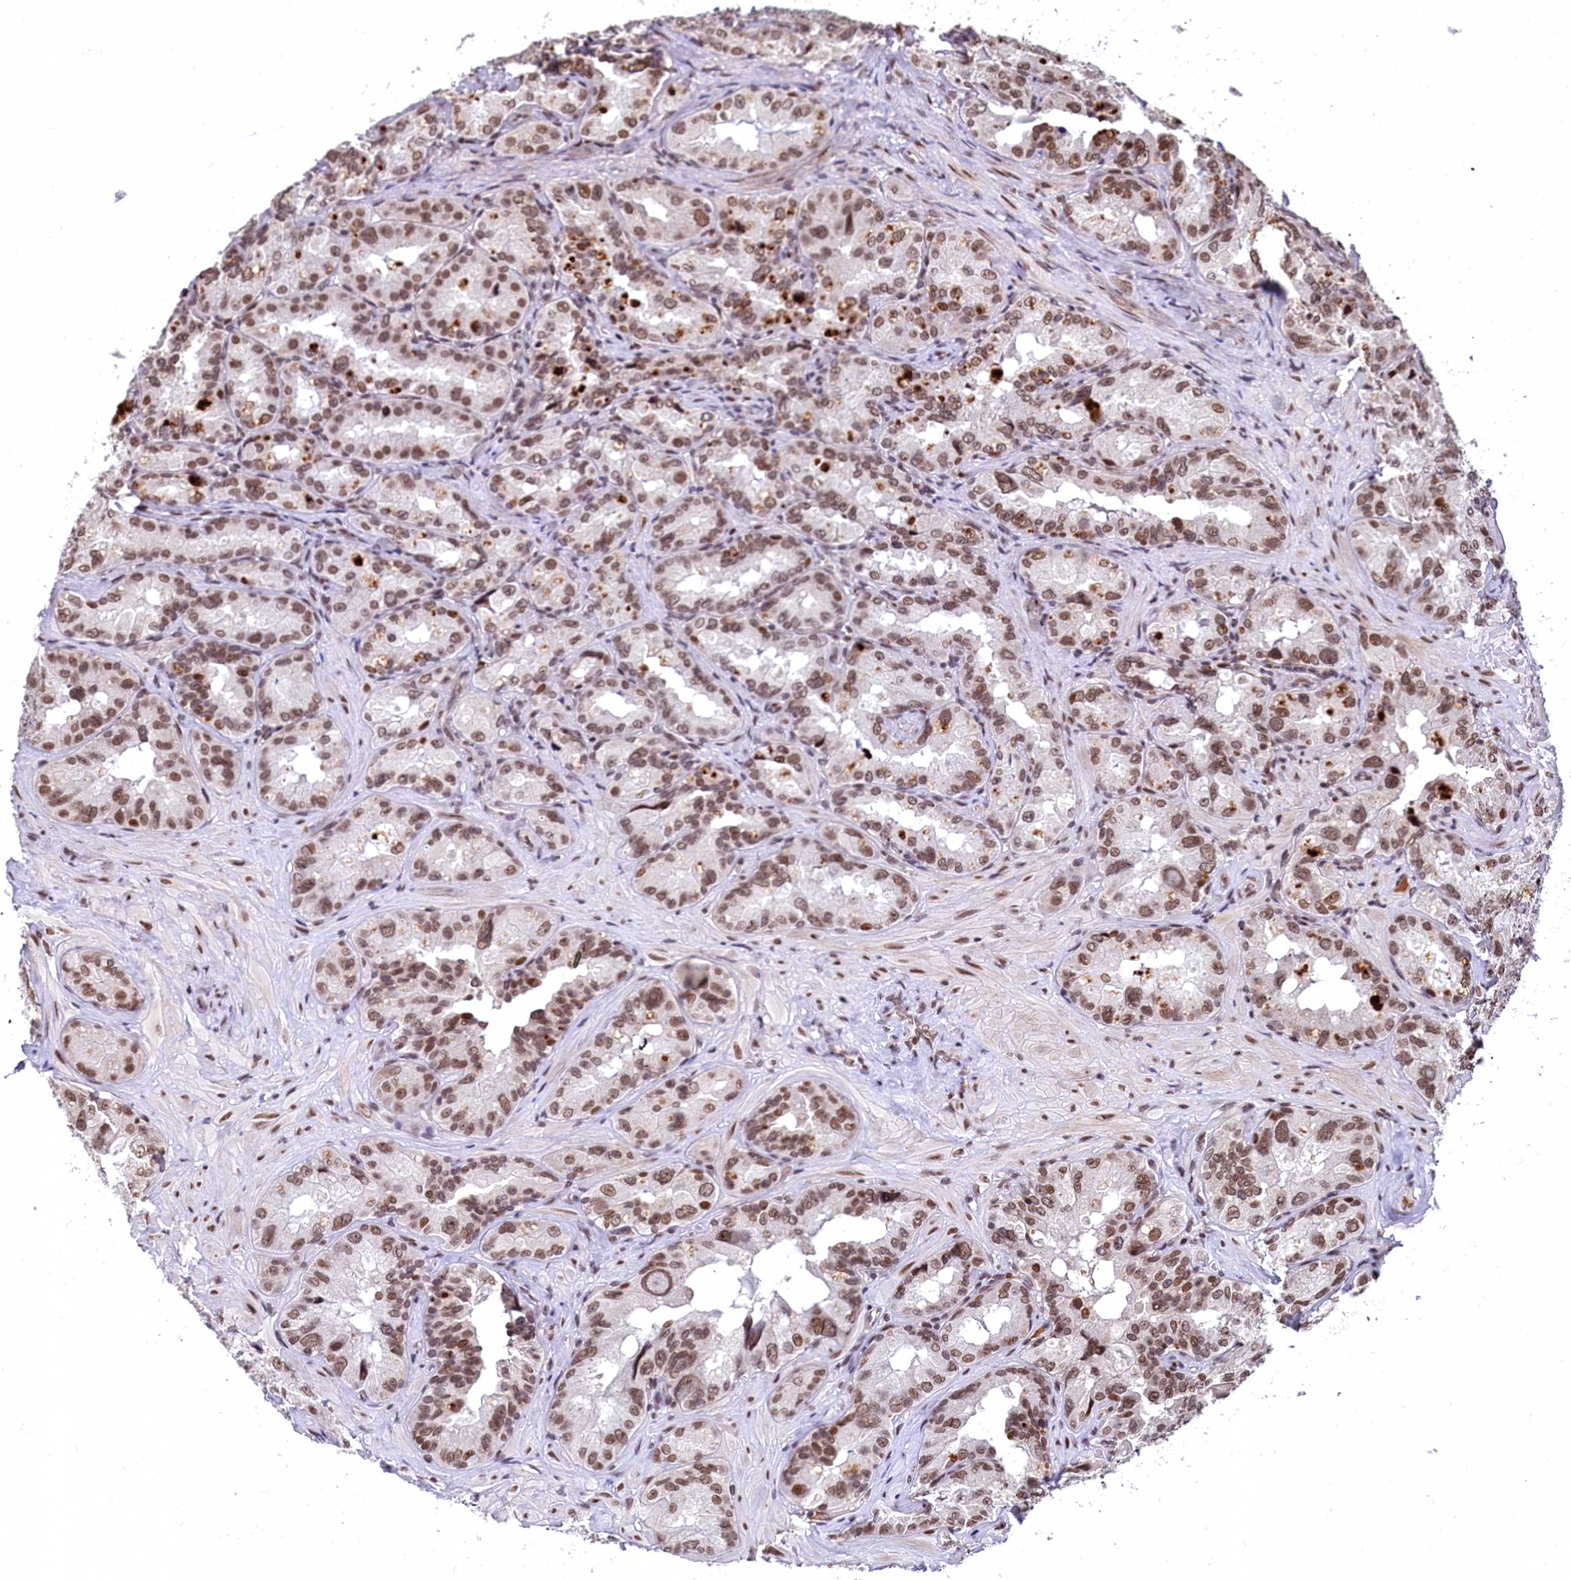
{"staining": {"intensity": "moderate", "quantity": ">75%", "location": "nuclear"}, "tissue": "seminal vesicle", "cell_type": "Glandular cells", "image_type": "normal", "snomed": [{"axis": "morphology", "description": "Normal tissue, NOS"}, {"axis": "topography", "description": "Seminal veicle"}, {"axis": "topography", "description": "Peripheral nerve tissue"}], "caption": "A micrograph of seminal vesicle stained for a protein exhibits moderate nuclear brown staining in glandular cells. (brown staining indicates protein expression, while blue staining denotes nuclei).", "gene": "FAM217B", "patient": {"sex": "male", "age": 67}}